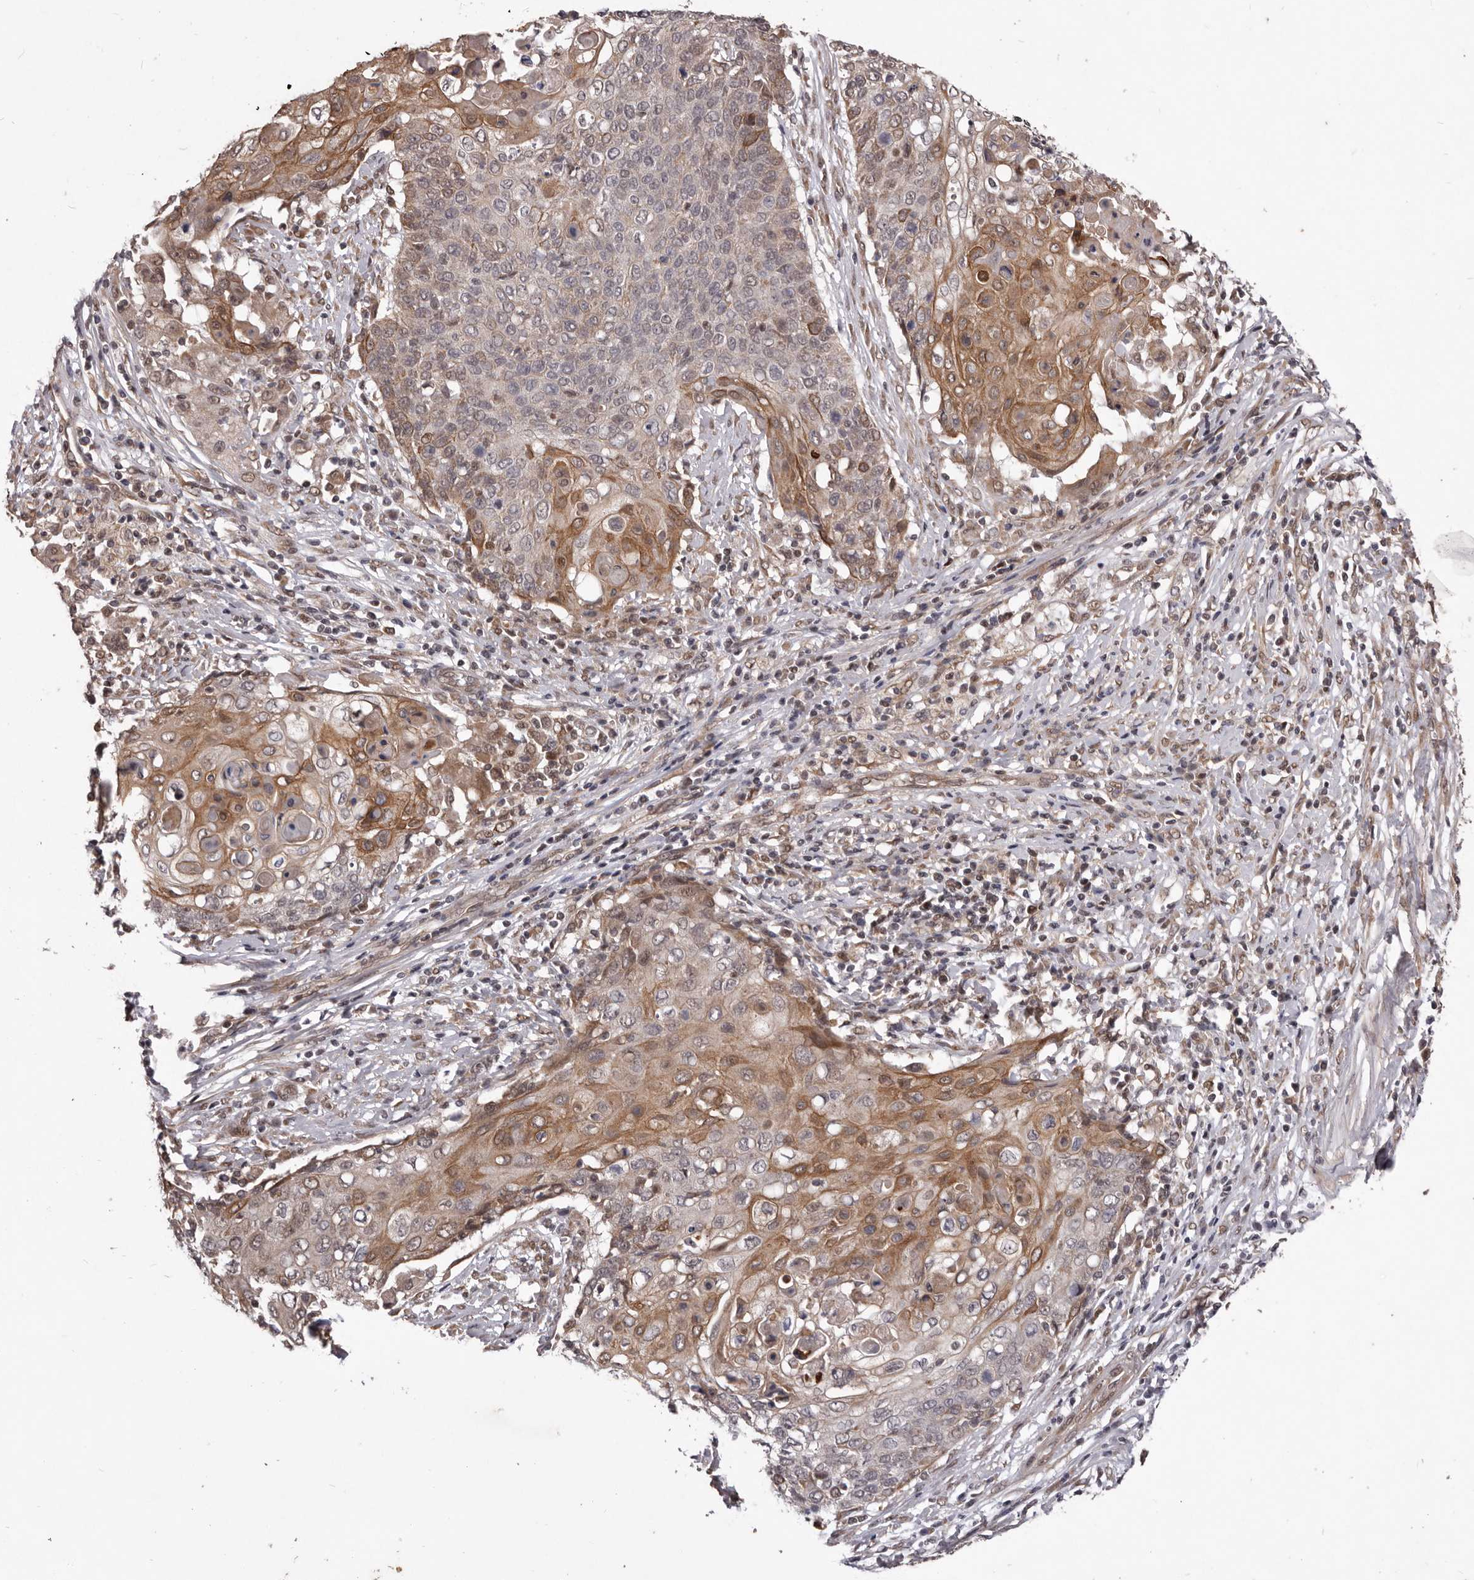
{"staining": {"intensity": "moderate", "quantity": "25%-75%", "location": "cytoplasmic/membranous"}, "tissue": "cervical cancer", "cell_type": "Tumor cells", "image_type": "cancer", "snomed": [{"axis": "morphology", "description": "Squamous cell carcinoma, NOS"}, {"axis": "topography", "description": "Cervix"}], "caption": "An image showing moderate cytoplasmic/membranous expression in about 25%-75% of tumor cells in squamous cell carcinoma (cervical), as visualized by brown immunohistochemical staining.", "gene": "CELF3", "patient": {"sex": "female", "age": 39}}